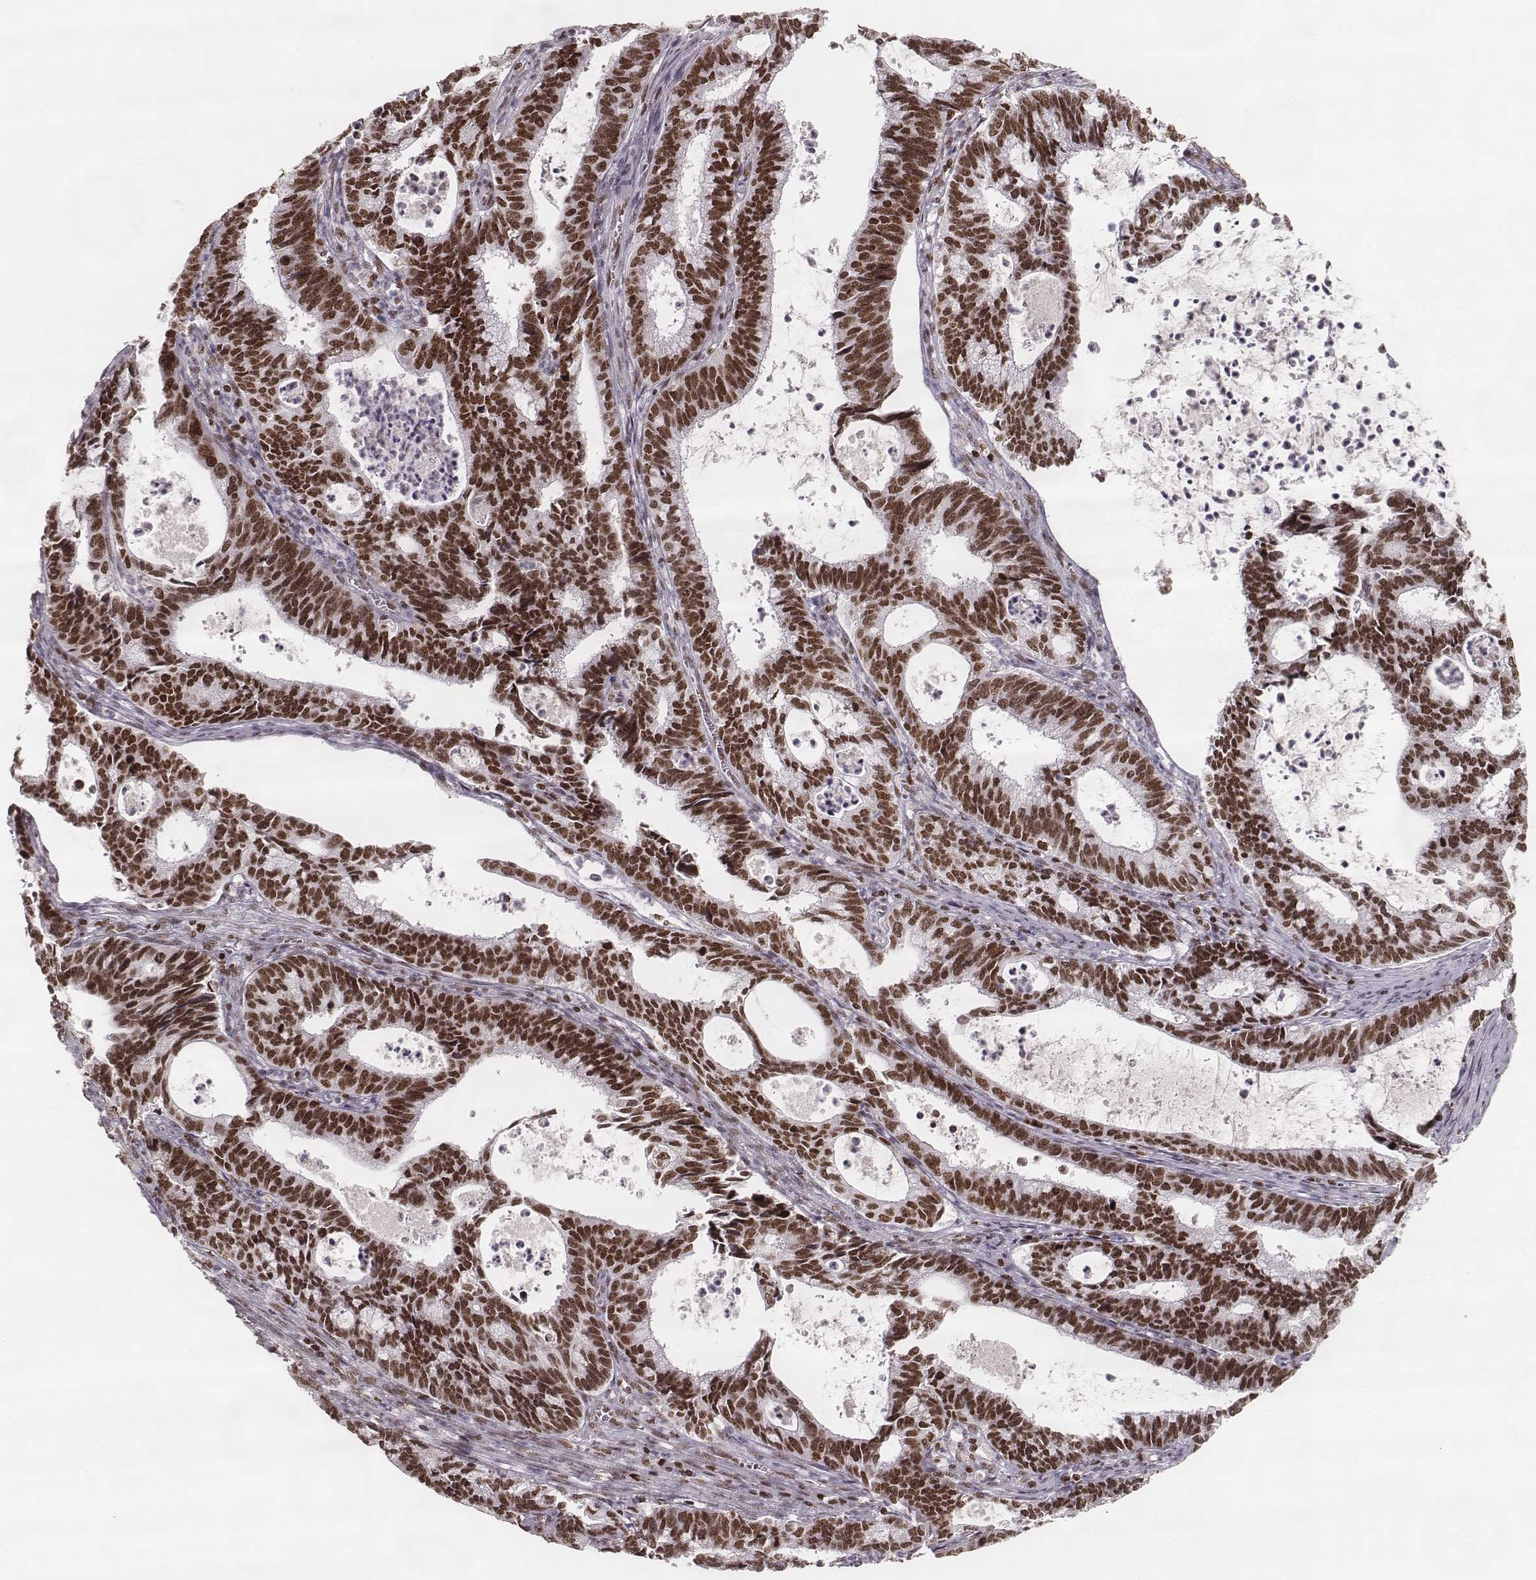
{"staining": {"intensity": "strong", "quantity": ">75%", "location": "nuclear"}, "tissue": "cervical cancer", "cell_type": "Tumor cells", "image_type": "cancer", "snomed": [{"axis": "morphology", "description": "Adenocarcinoma, NOS"}, {"axis": "topography", "description": "Cervix"}], "caption": "Immunohistochemistry of human adenocarcinoma (cervical) reveals high levels of strong nuclear expression in about >75% of tumor cells. (Brightfield microscopy of DAB IHC at high magnification).", "gene": "PARP1", "patient": {"sex": "female", "age": 42}}